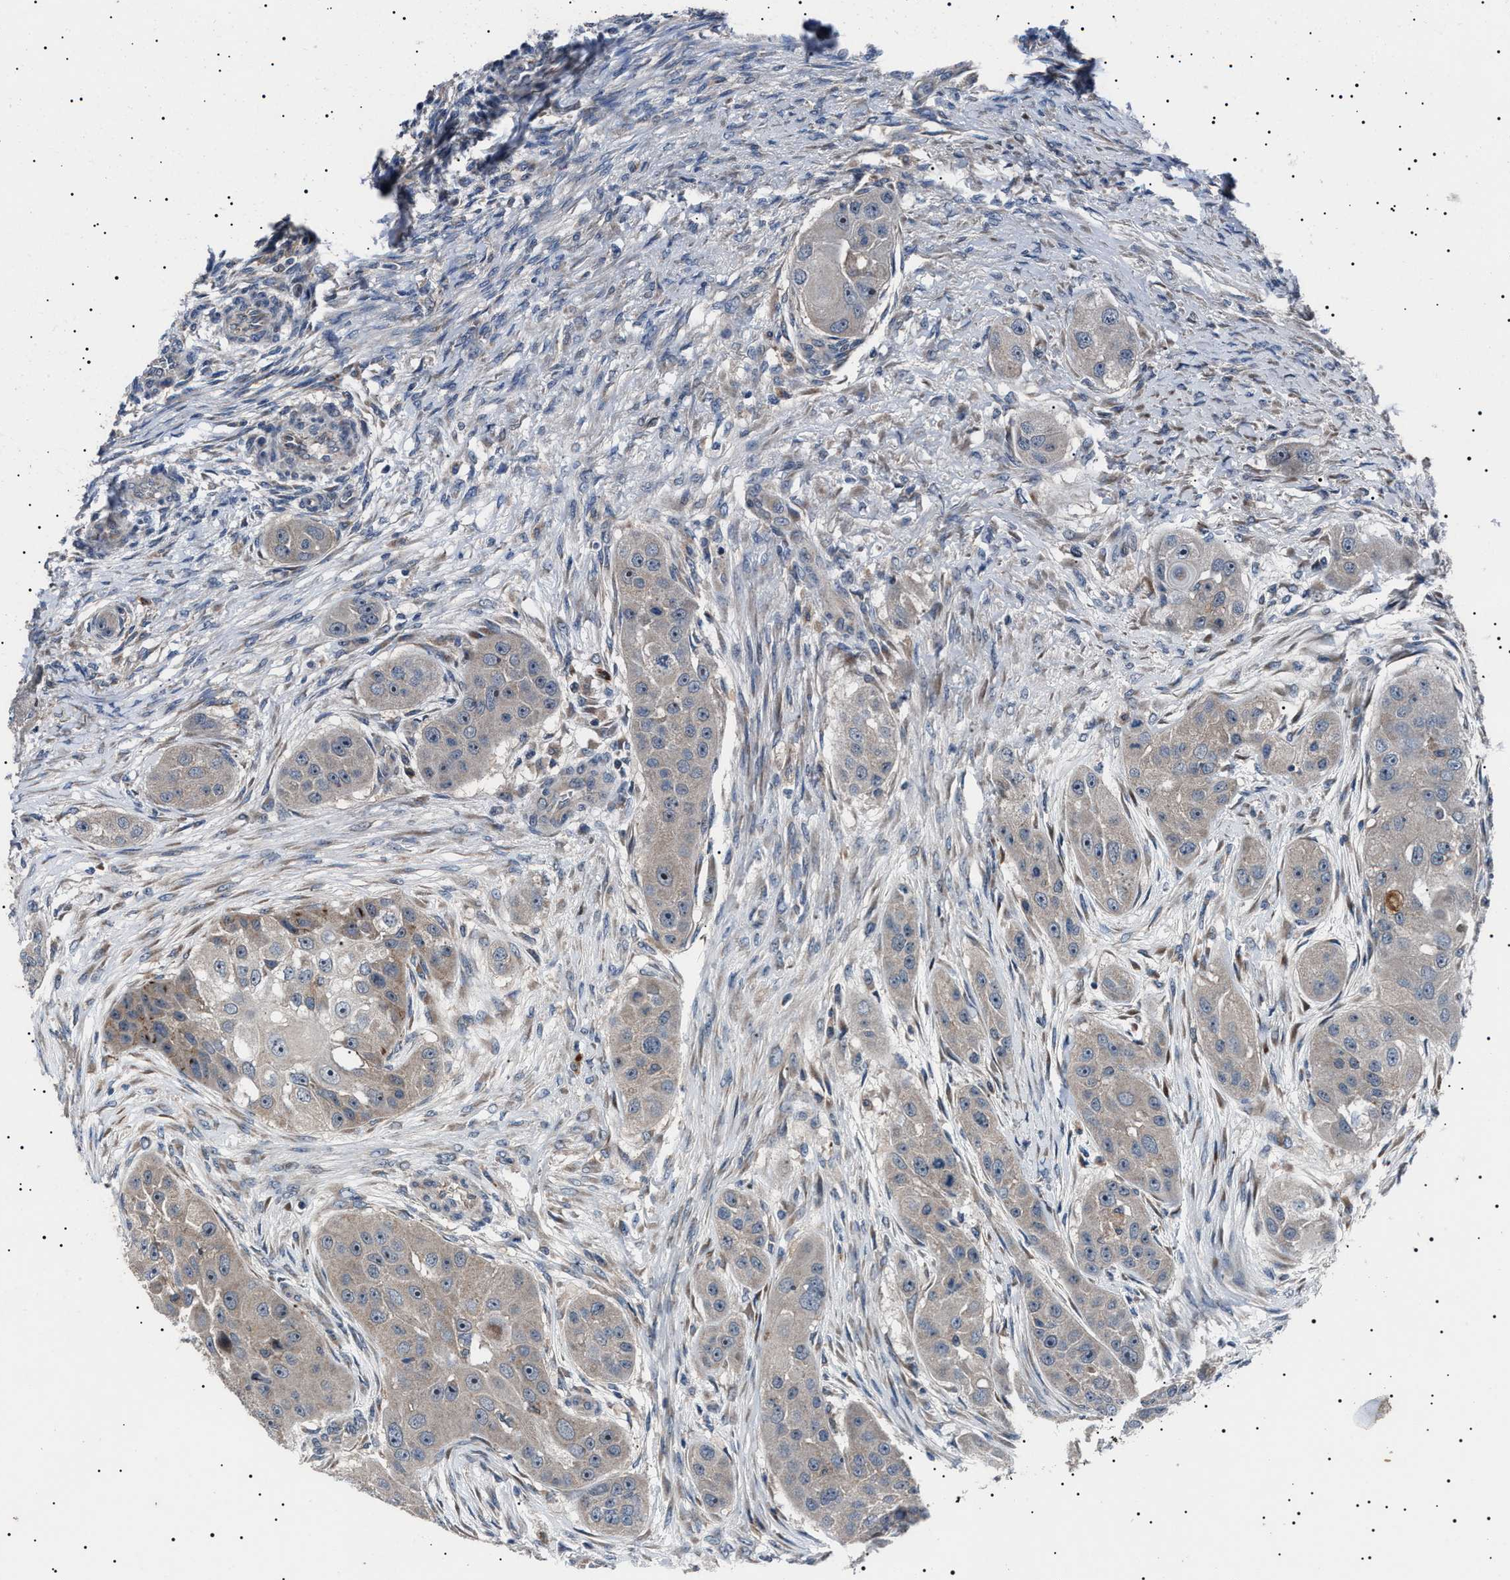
{"staining": {"intensity": "weak", "quantity": "<25%", "location": "cytoplasmic/membranous"}, "tissue": "head and neck cancer", "cell_type": "Tumor cells", "image_type": "cancer", "snomed": [{"axis": "morphology", "description": "Normal tissue, NOS"}, {"axis": "morphology", "description": "Squamous cell carcinoma, NOS"}, {"axis": "topography", "description": "Skeletal muscle"}, {"axis": "topography", "description": "Head-Neck"}], "caption": "Human squamous cell carcinoma (head and neck) stained for a protein using IHC displays no positivity in tumor cells.", "gene": "PTRH1", "patient": {"sex": "male", "age": 51}}